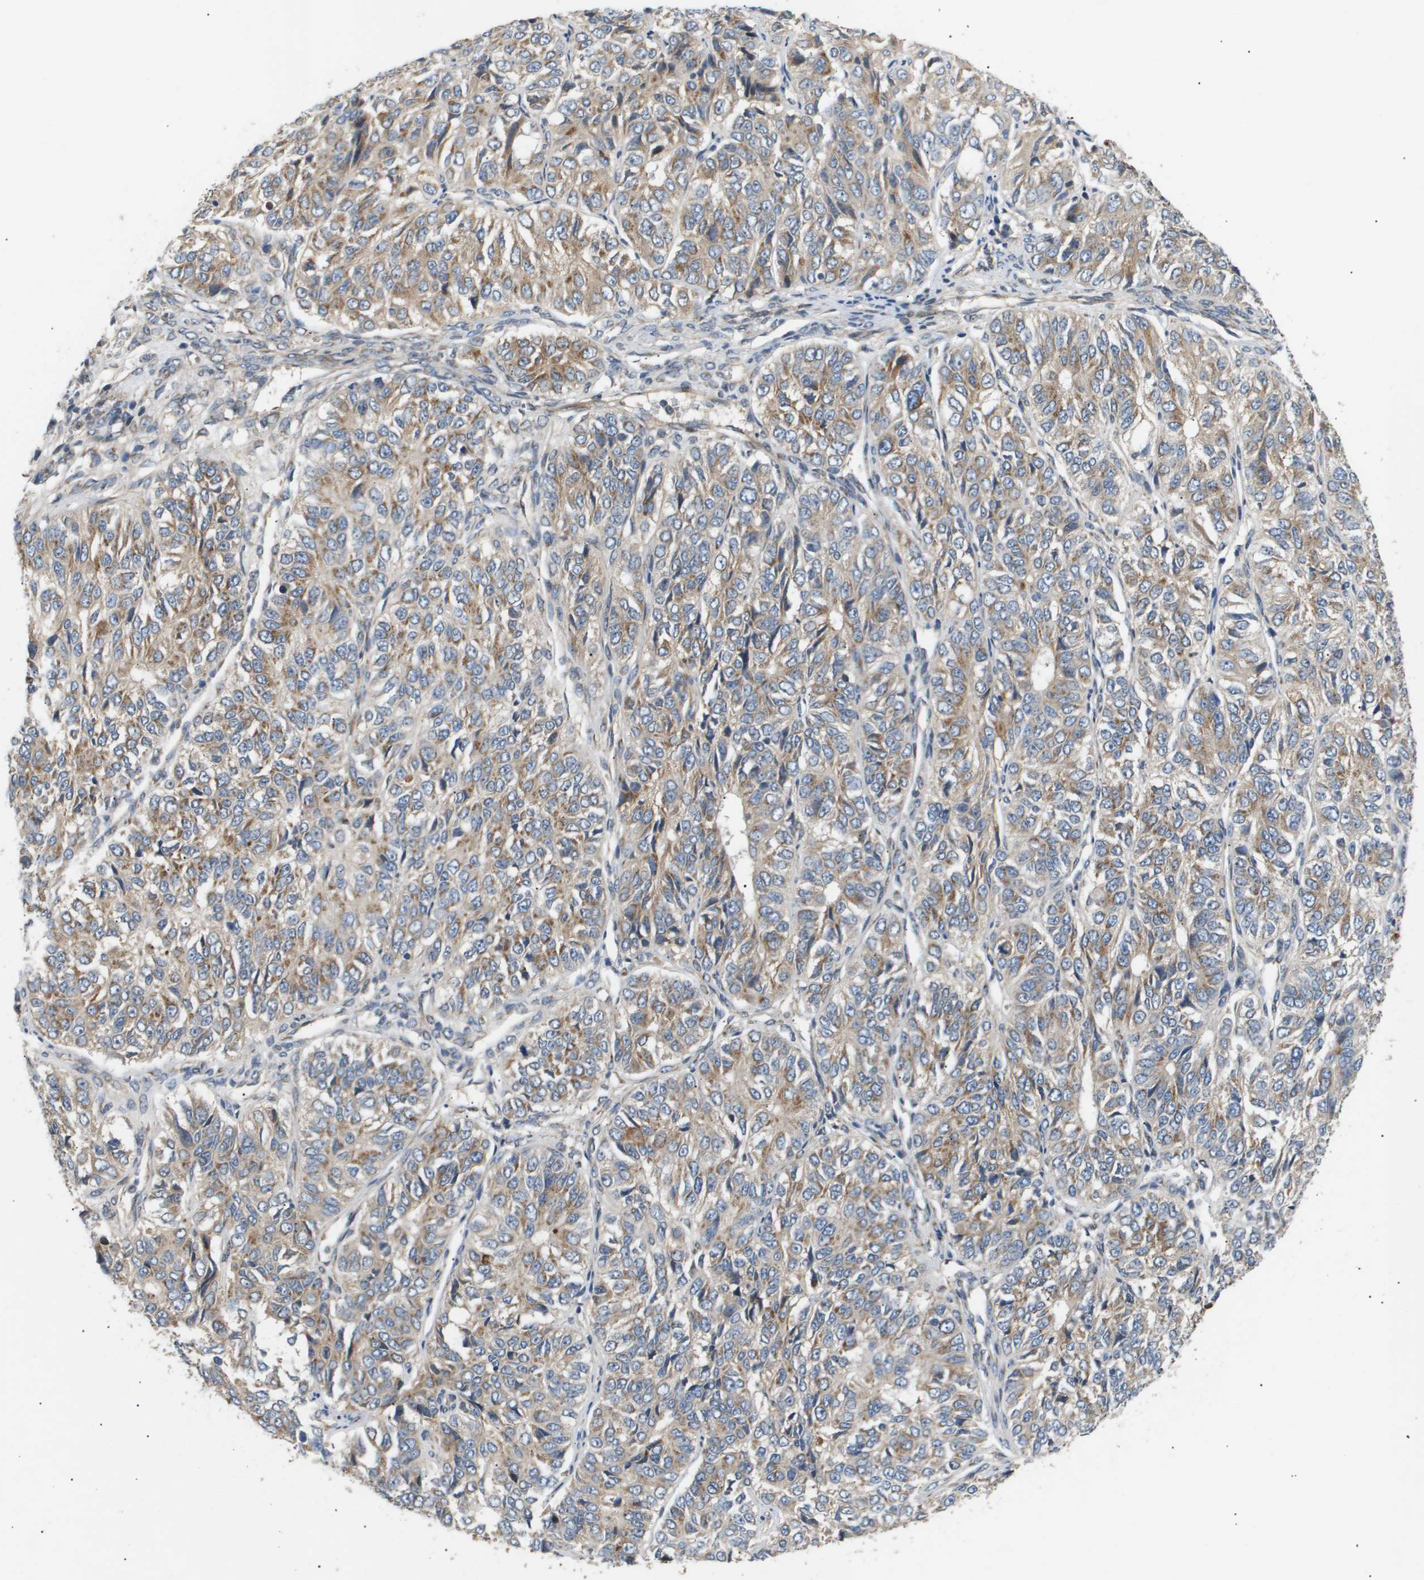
{"staining": {"intensity": "moderate", "quantity": "25%-75%", "location": "cytoplasmic/membranous"}, "tissue": "ovarian cancer", "cell_type": "Tumor cells", "image_type": "cancer", "snomed": [{"axis": "morphology", "description": "Carcinoma, endometroid"}, {"axis": "topography", "description": "Ovary"}], "caption": "This micrograph demonstrates immunohistochemistry staining of human ovarian endometroid carcinoma, with medium moderate cytoplasmic/membranous staining in approximately 25%-75% of tumor cells.", "gene": "LYSMD3", "patient": {"sex": "female", "age": 51}}